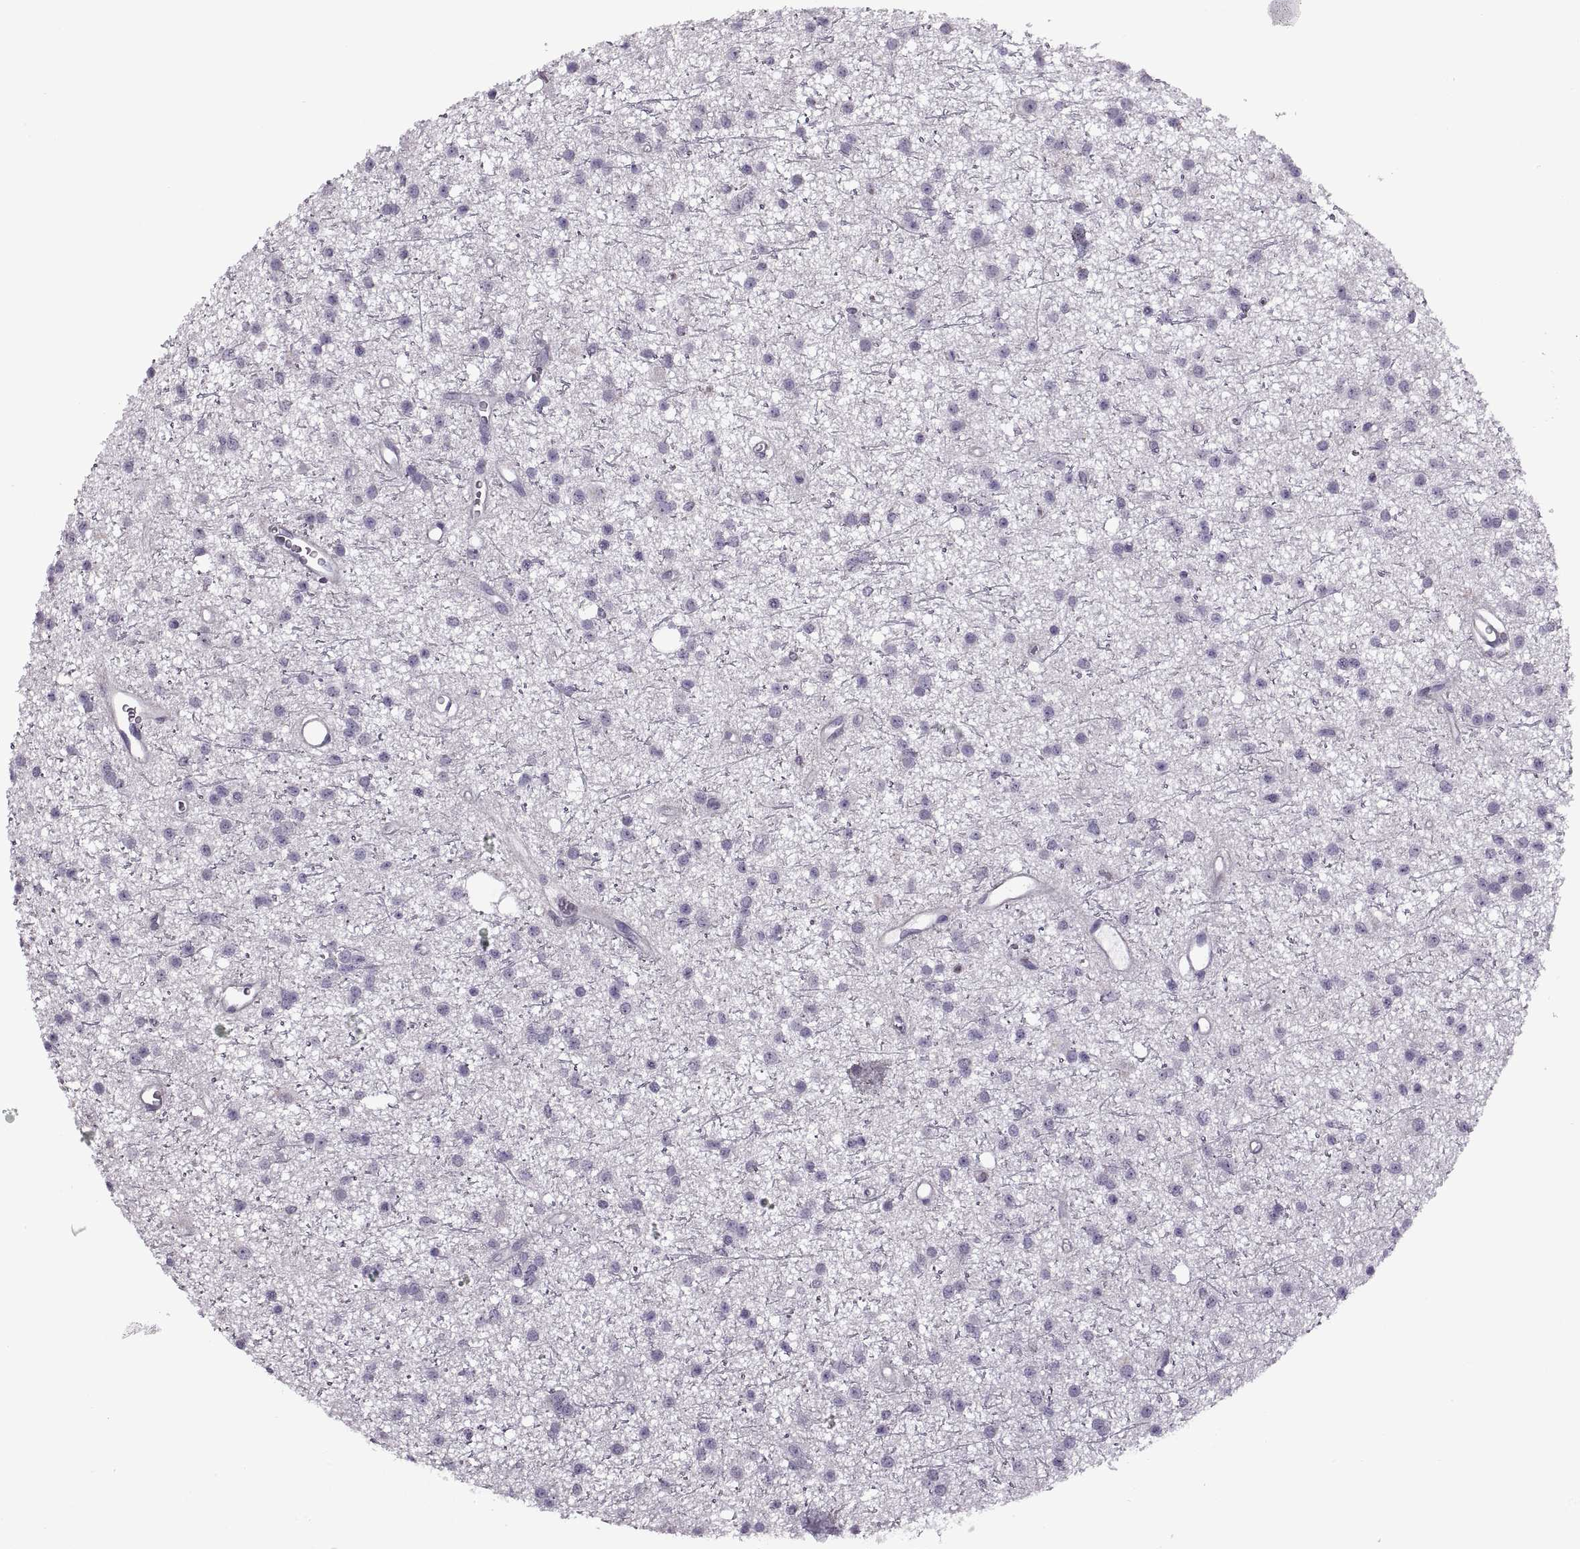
{"staining": {"intensity": "negative", "quantity": "none", "location": "none"}, "tissue": "glioma", "cell_type": "Tumor cells", "image_type": "cancer", "snomed": [{"axis": "morphology", "description": "Glioma, malignant, Low grade"}, {"axis": "topography", "description": "Brain"}], "caption": "IHC of low-grade glioma (malignant) reveals no expression in tumor cells. Brightfield microscopy of immunohistochemistry (IHC) stained with DAB (3,3'-diaminobenzidine) (brown) and hematoxylin (blue), captured at high magnification.", "gene": "LETM2", "patient": {"sex": "male", "age": 27}}